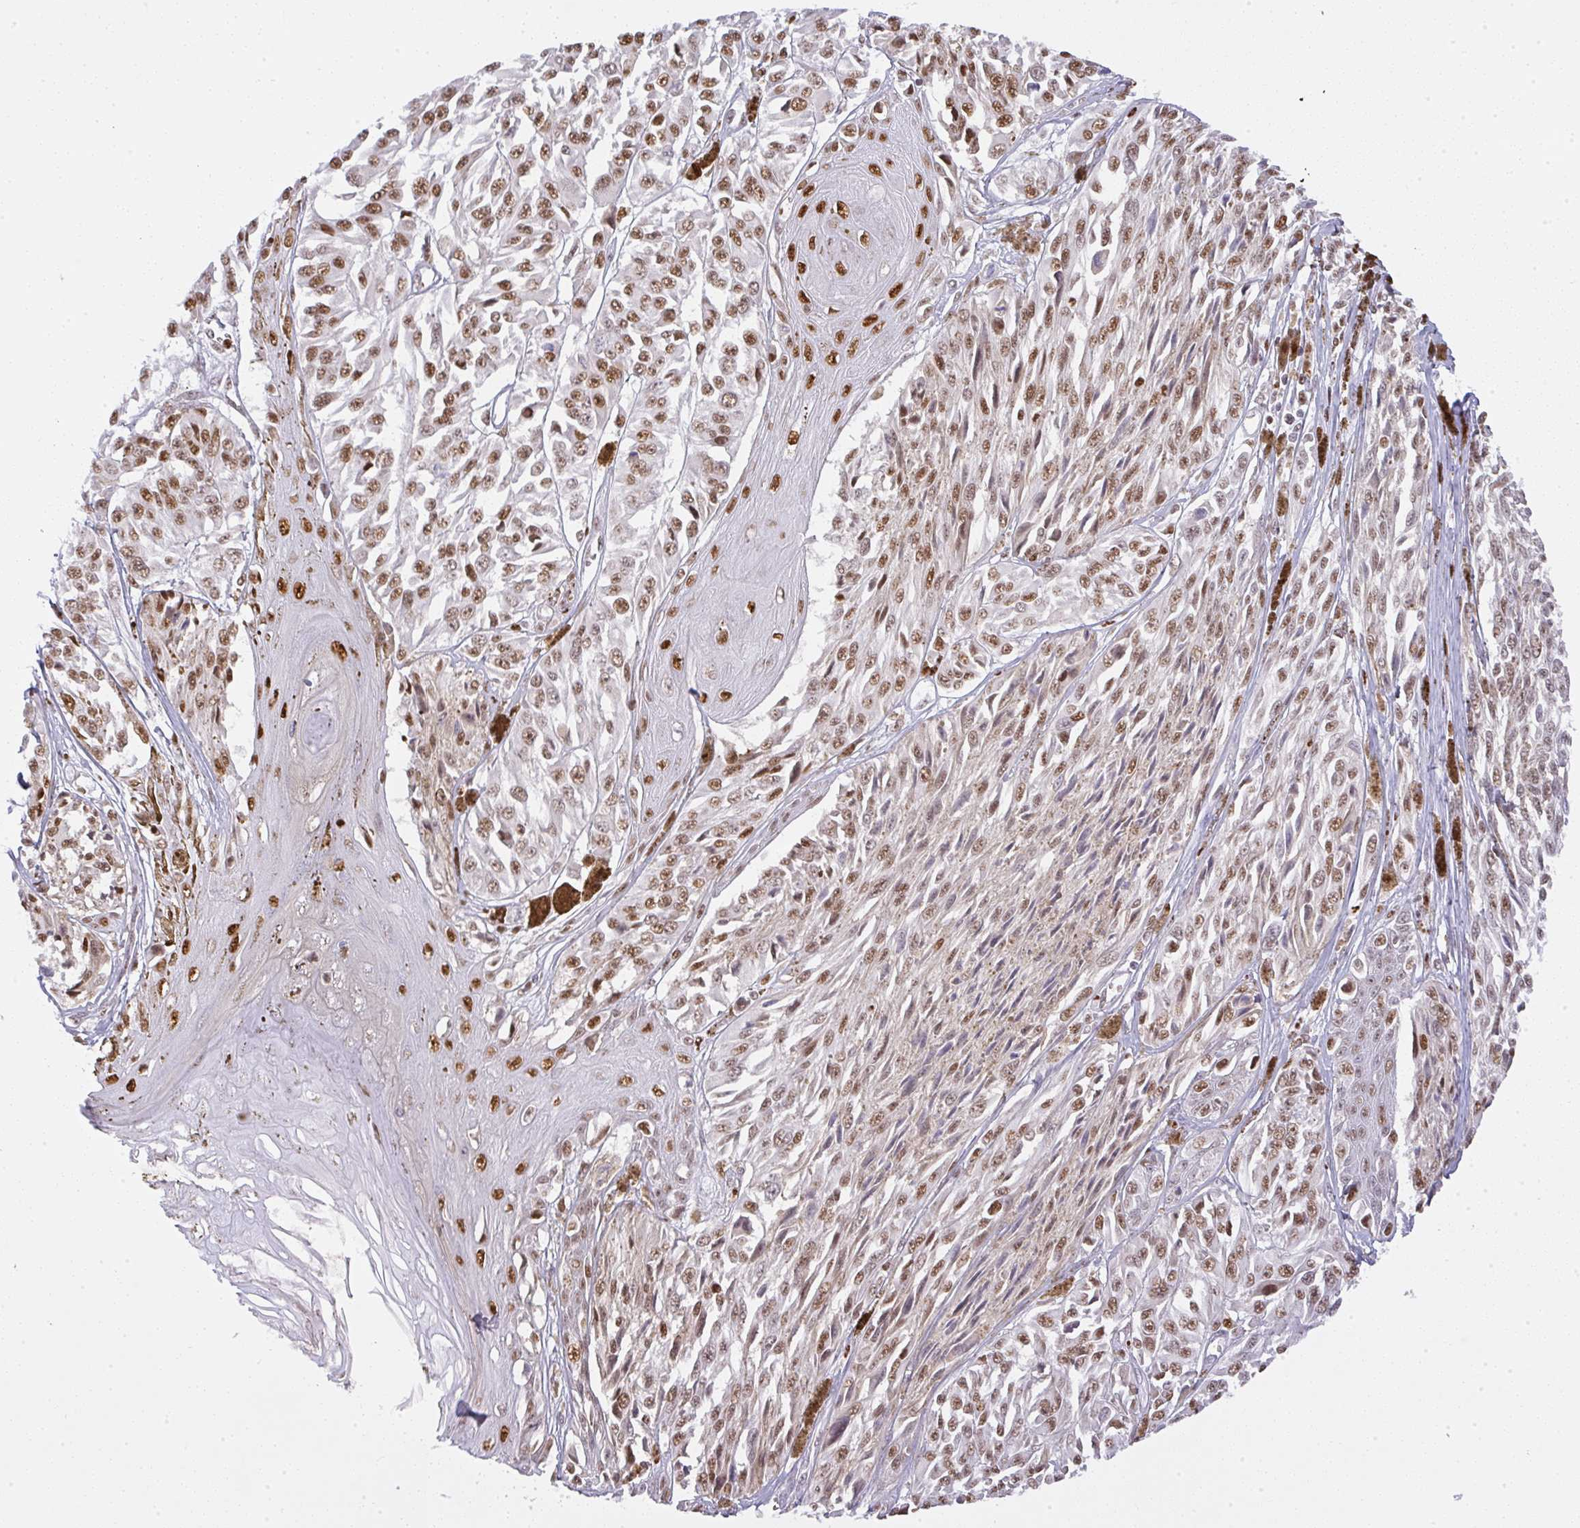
{"staining": {"intensity": "moderate", "quantity": ">75%", "location": "nuclear"}, "tissue": "melanoma", "cell_type": "Tumor cells", "image_type": "cancer", "snomed": [{"axis": "morphology", "description": "Malignant melanoma, NOS"}, {"axis": "topography", "description": "Skin"}], "caption": "Immunohistochemical staining of malignant melanoma displays medium levels of moderate nuclear protein positivity in about >75% of tumor cells. (Stains: DAB in brown, nuclei in blue, Microscopy: brightfield microscopy at high magnification).", "gene": "BBX", "patient": {"sex": "male", "age": 94}}